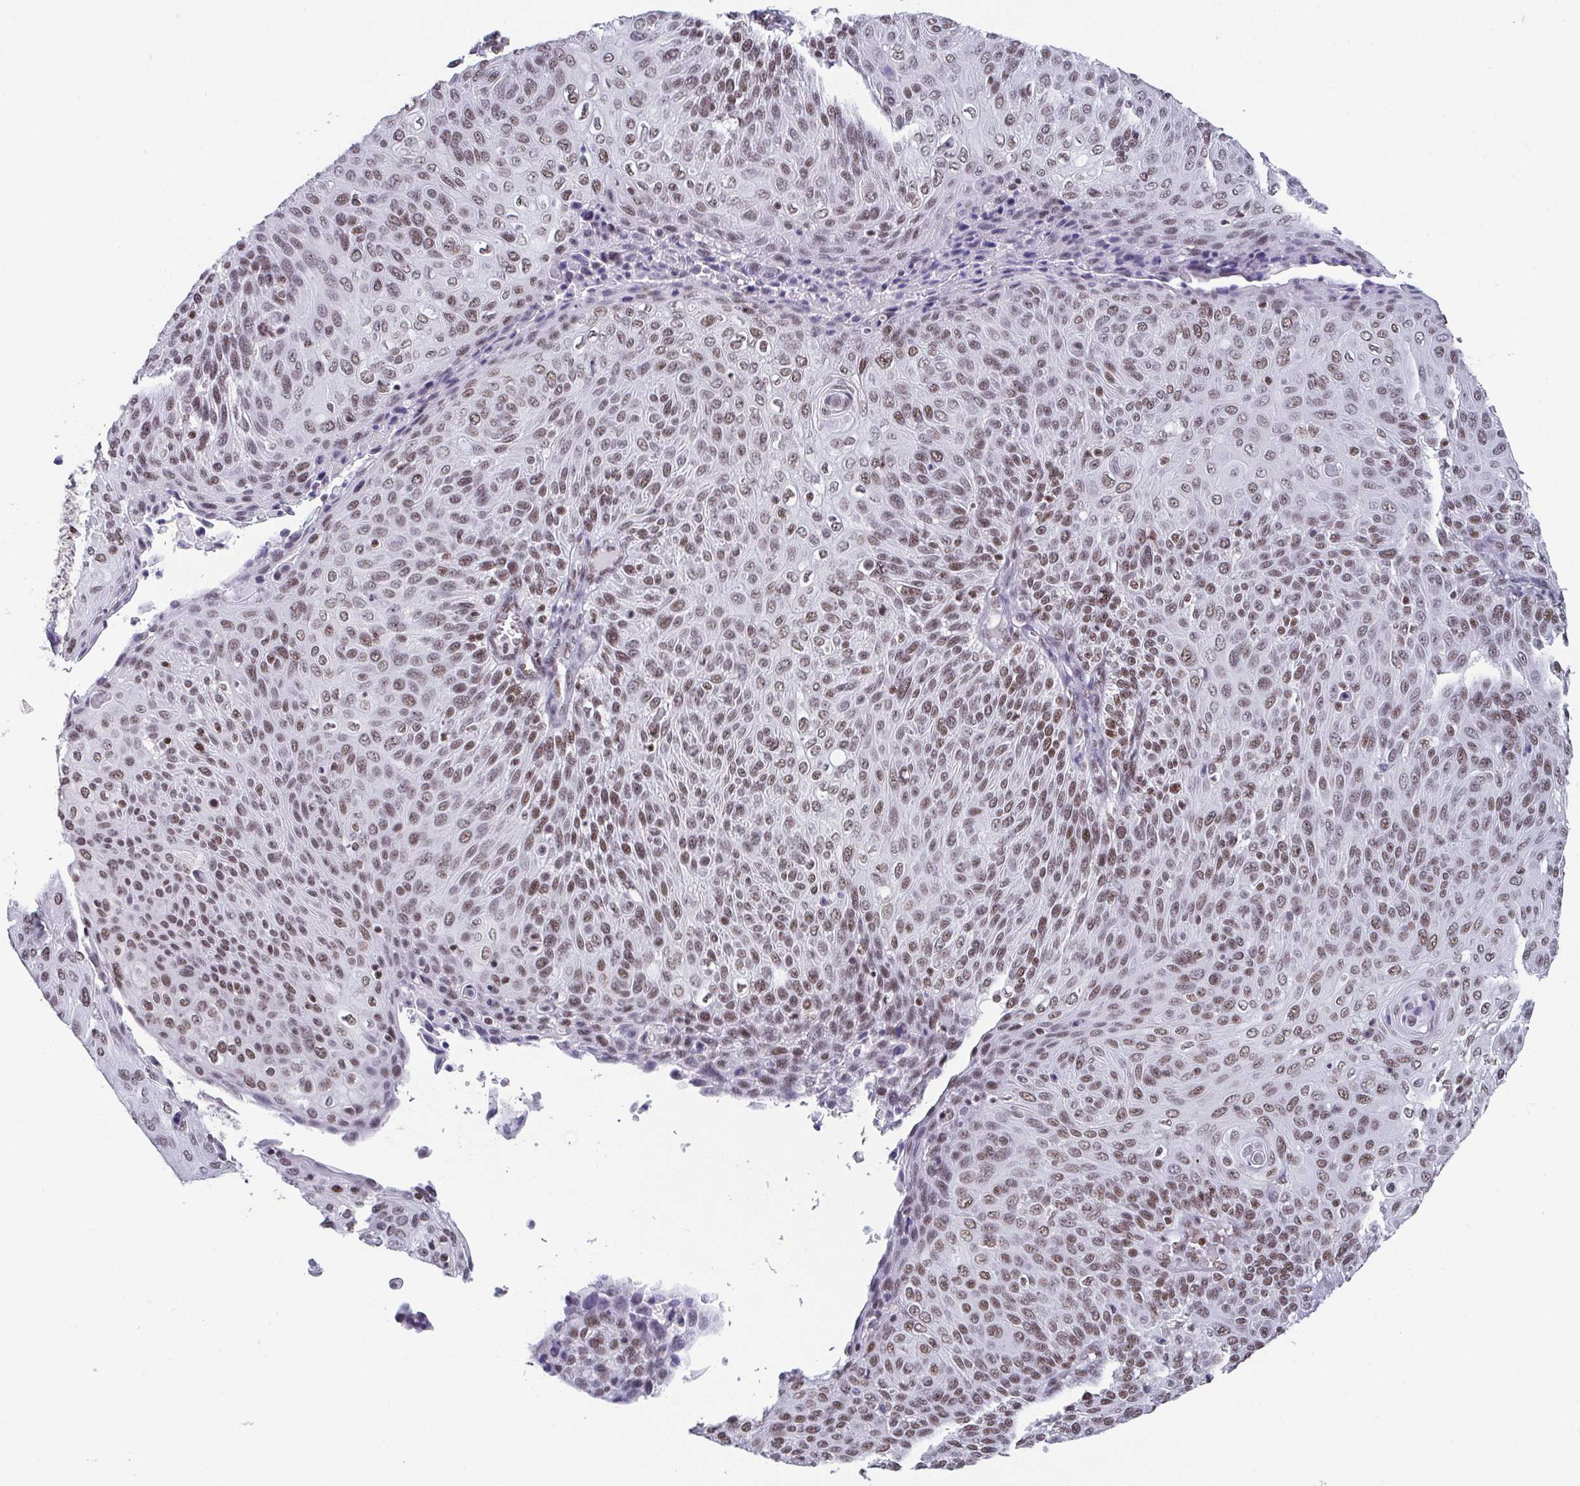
{"staining": {"intensity": "moderate", "quantity": ">75%", "location": "nuclear"}, "tissue": "cervical cancer", "cell_type": "Tumor cells", "image_type": "cancer", "snomed": [{"axis": "morphology", "description": "Squamous cell carcinoma, NOS"}, {"axis": "topography", "description": "Cervix"}], "caption": "Human cervical cancer stained with a brown dye displays moderate nuclear positive expression in approximately >75% of tumor cells.", "gene": "CTCF", "patient": {"sex": "female", "age": 31}}